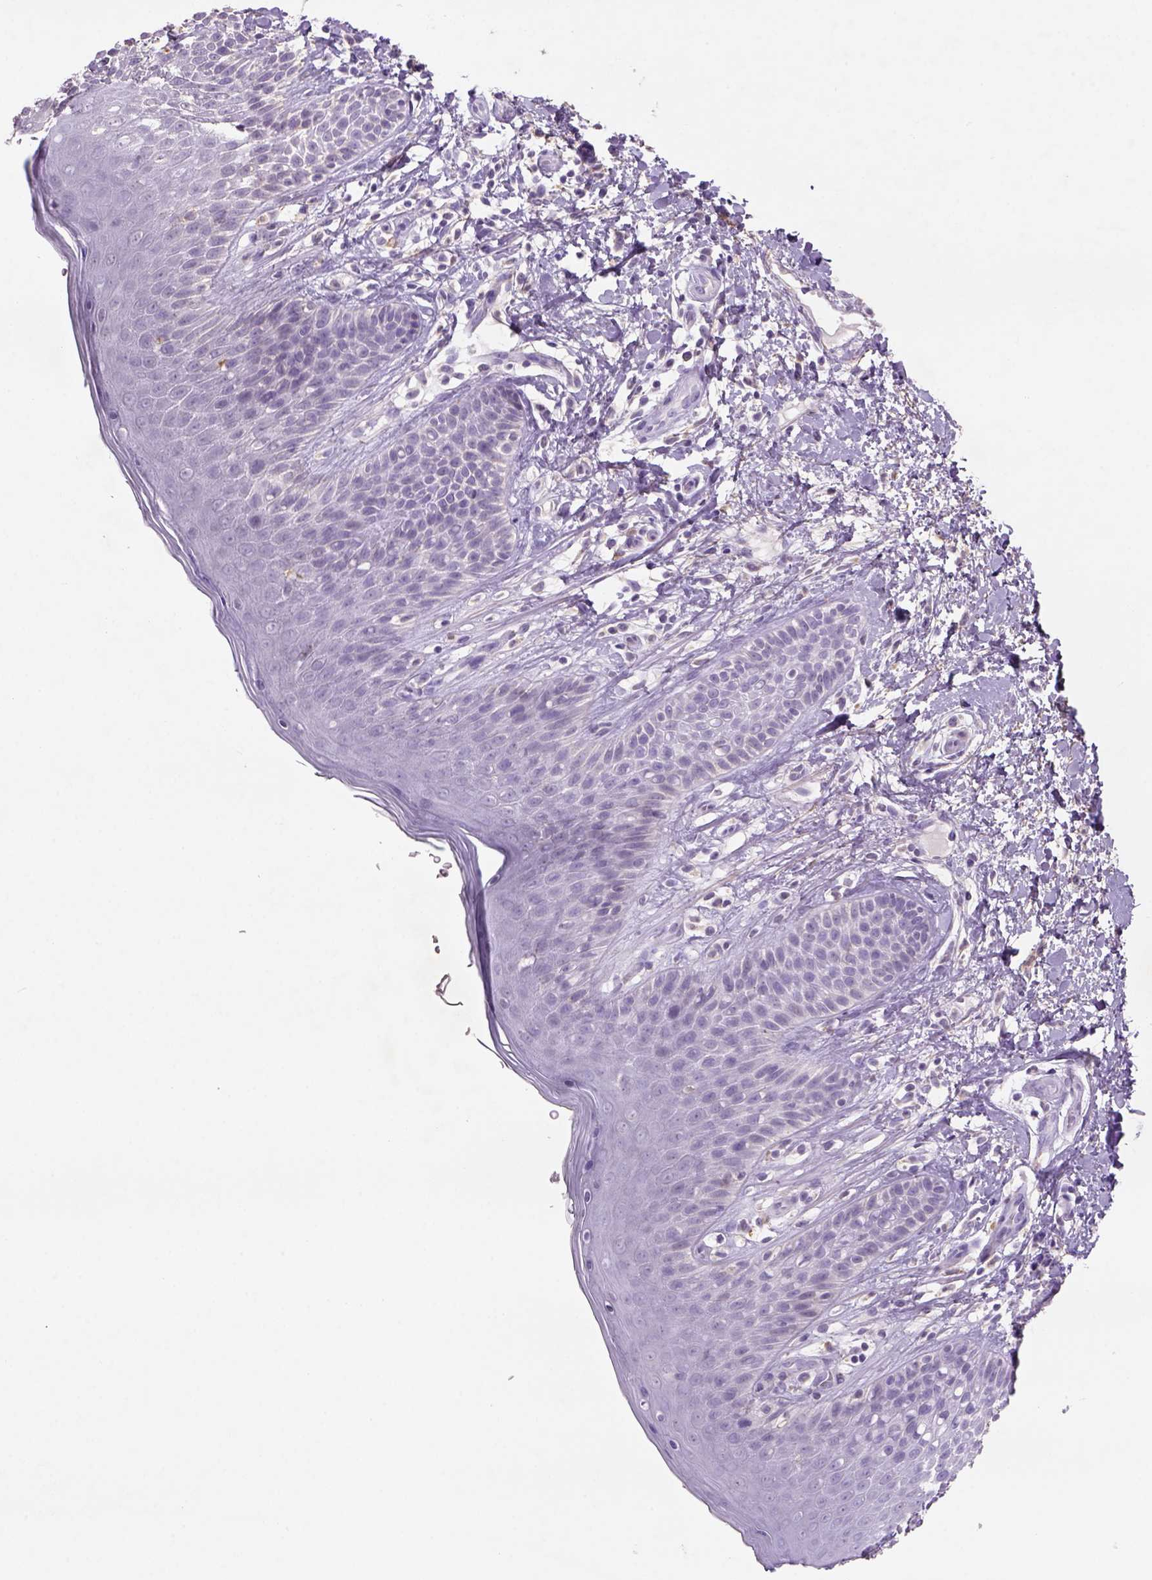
{"staining": {"intensity": "negative", "quantity": "none", "location": "none"}, "tissue": "skin", "cell_type": "Epidermal cells", "image_type": "normal", "snomed": [{"axis": "morphology", "description": "Normal tissue, NOS"}, {"axis": "topography", "description": "Anal"}], "caption": "The immunohistochemistry photomicrograph has no significant expression in epidermal cells of skin.", "gene": "NAALAD2", "patient": {"sex": "male", "age": 36}}